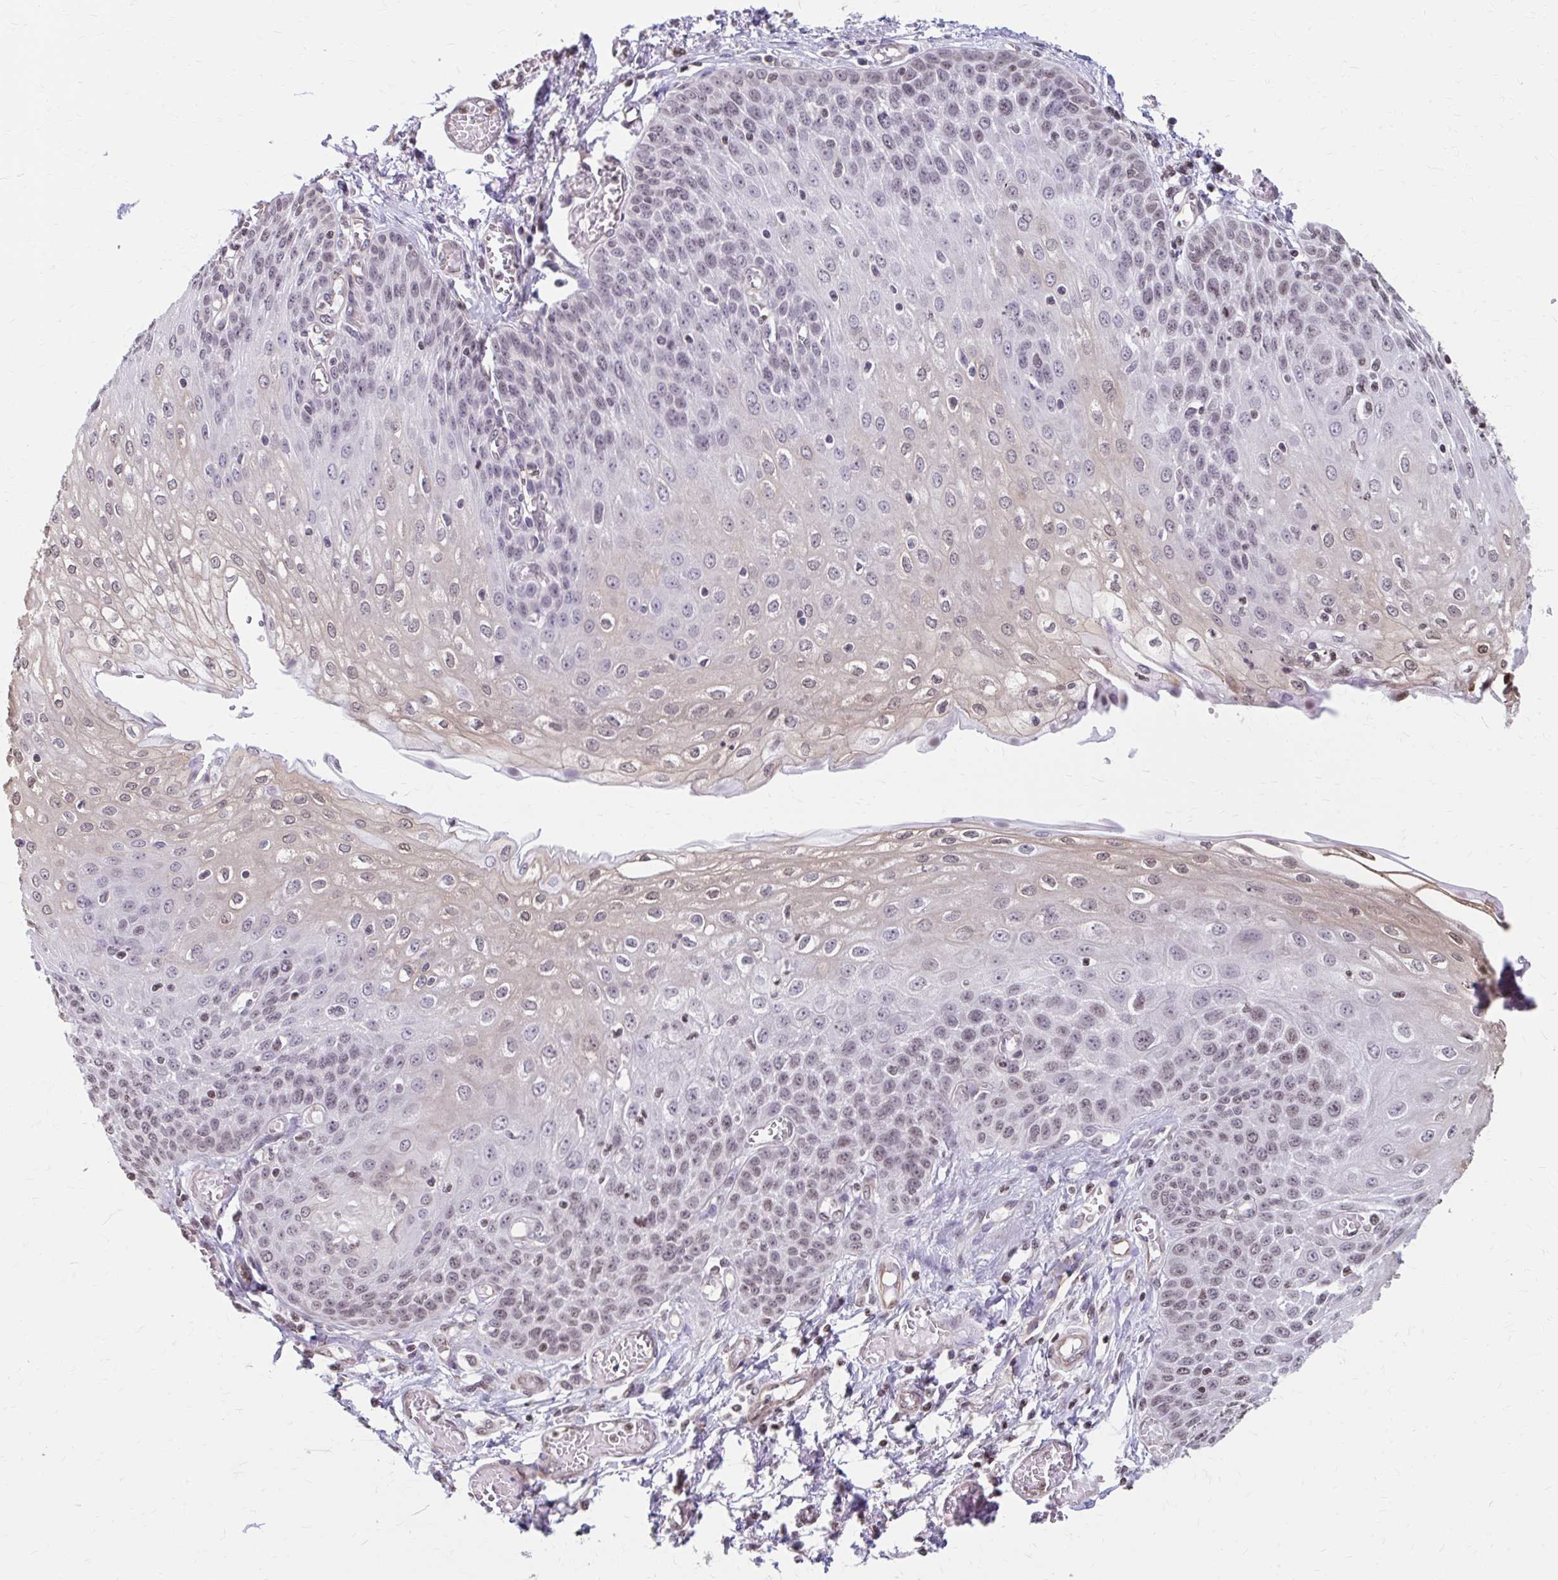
{"staining": {"intensity": "moderate", "quantity": "25%-75%", "location": "nuclear"}, "tissue": "esophagus", "cell_type": "Squamous epithelial cells", "image_type": "normal", "snomed": [{"axis": "morphology", "description": "Normal tissue, NOS"}, {"axis": "morphology", "description": "Adenocarcinoma, NOS"}, {"axis": "topography", "description": "Esophagus"}], "caption": "An image of human esophagus stained for a protein shows moderate nuclear brown staining in squamous epithelial cells. The staining was performed using DAB, with brown indicating positive protein expression. Nuclei are stained blue with hematoxylin.", "gene": "ORC3", "patient": {"sex": "male", "age": 81}}